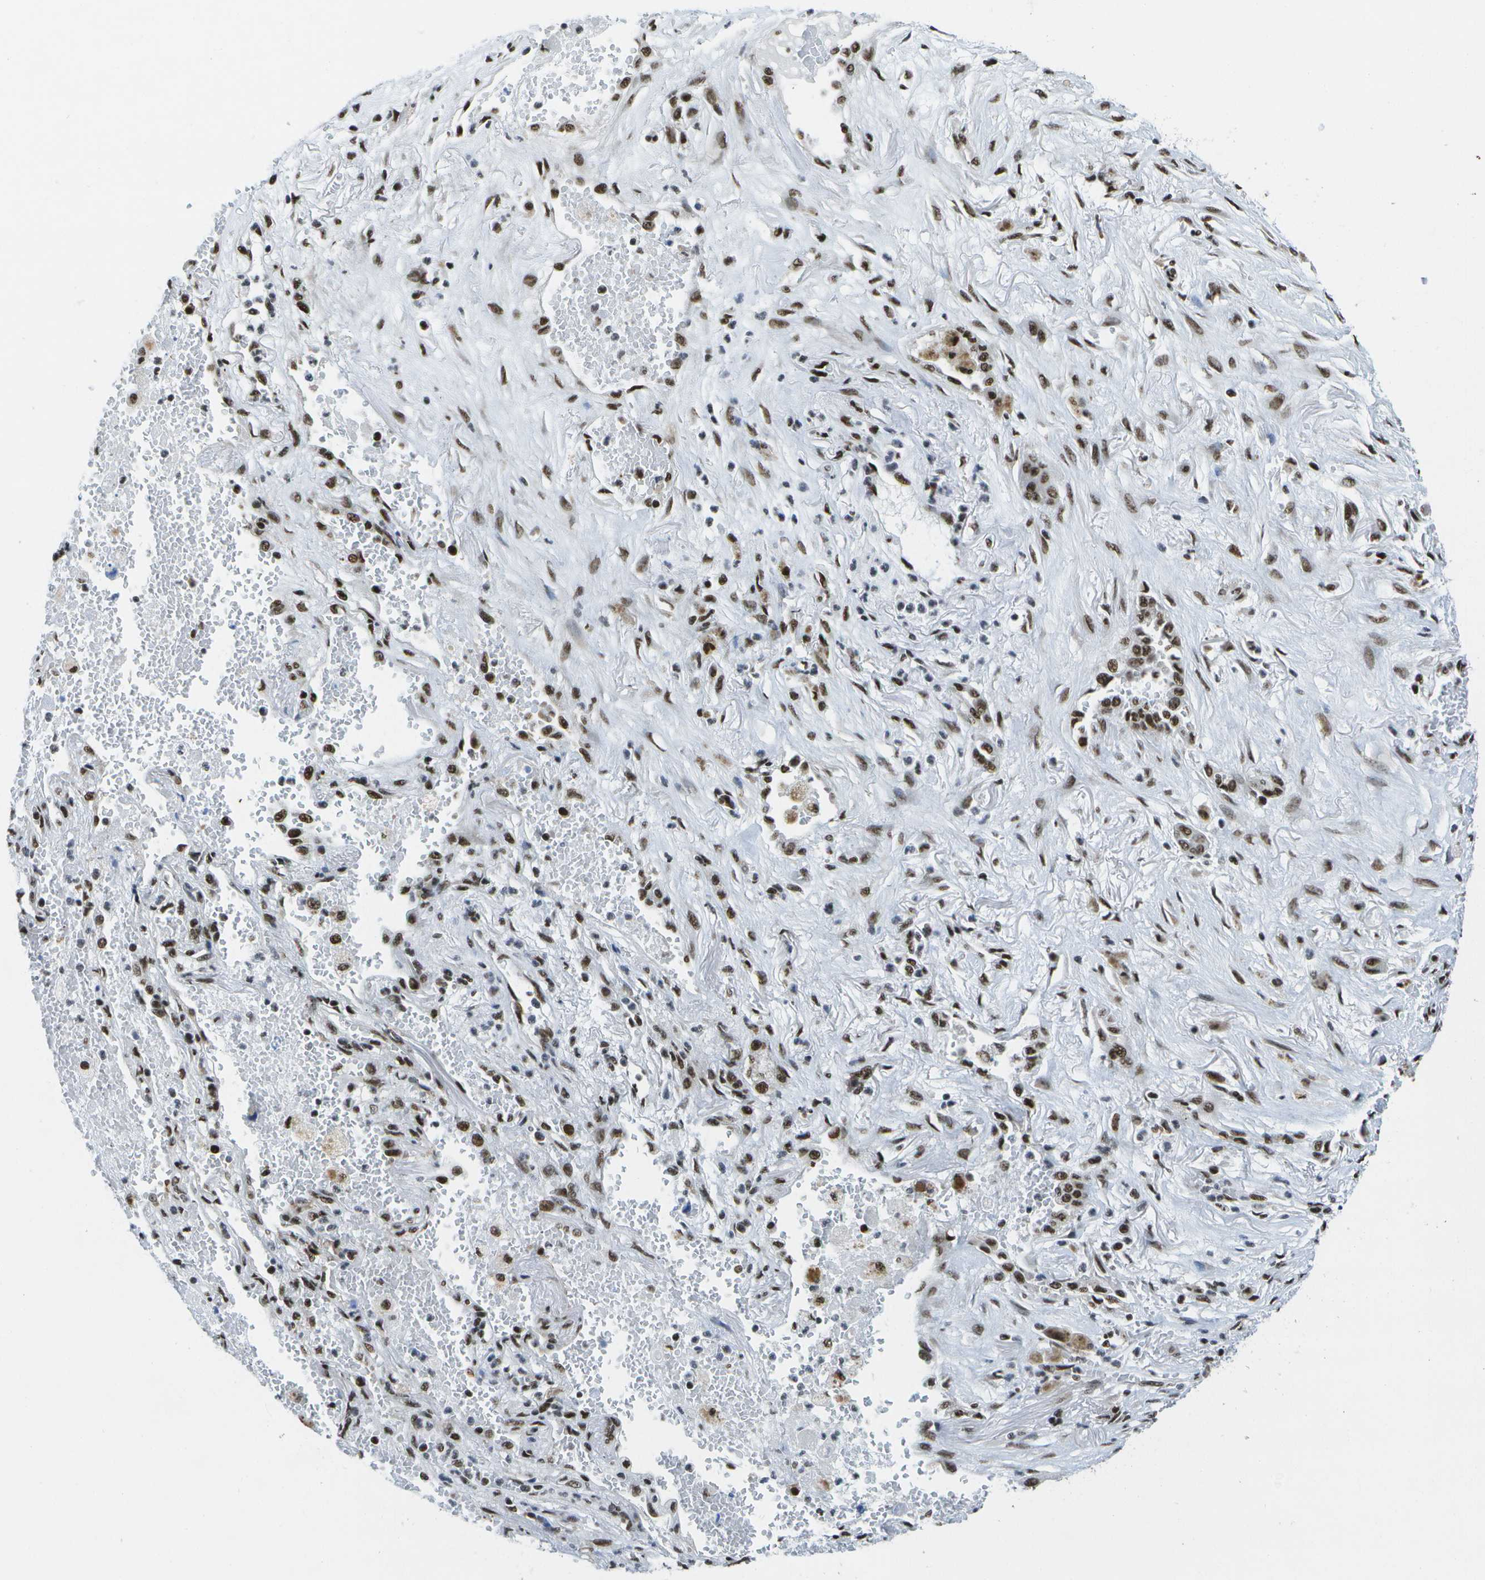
{"staining": {"intensity": "strong", "quantity": ">75%", "location": "nuclear"}, "tissue": "lung cancer", "cell_type": "Tumor cells", "image_type": "cancer", "snomed": [{"axis": "morphology", "description": "Squamous cell carcinoma, NOS"}, {"axis": "topography", "description": "Lung"}], "caption": "Protein analysis of lung cancer (squamous cell carcinoma) tissue shows strong nuclear positivity in about >75% of tumor cells.", "gene": "NSRP1", "patient": {"sex": "male", "age": 61}}